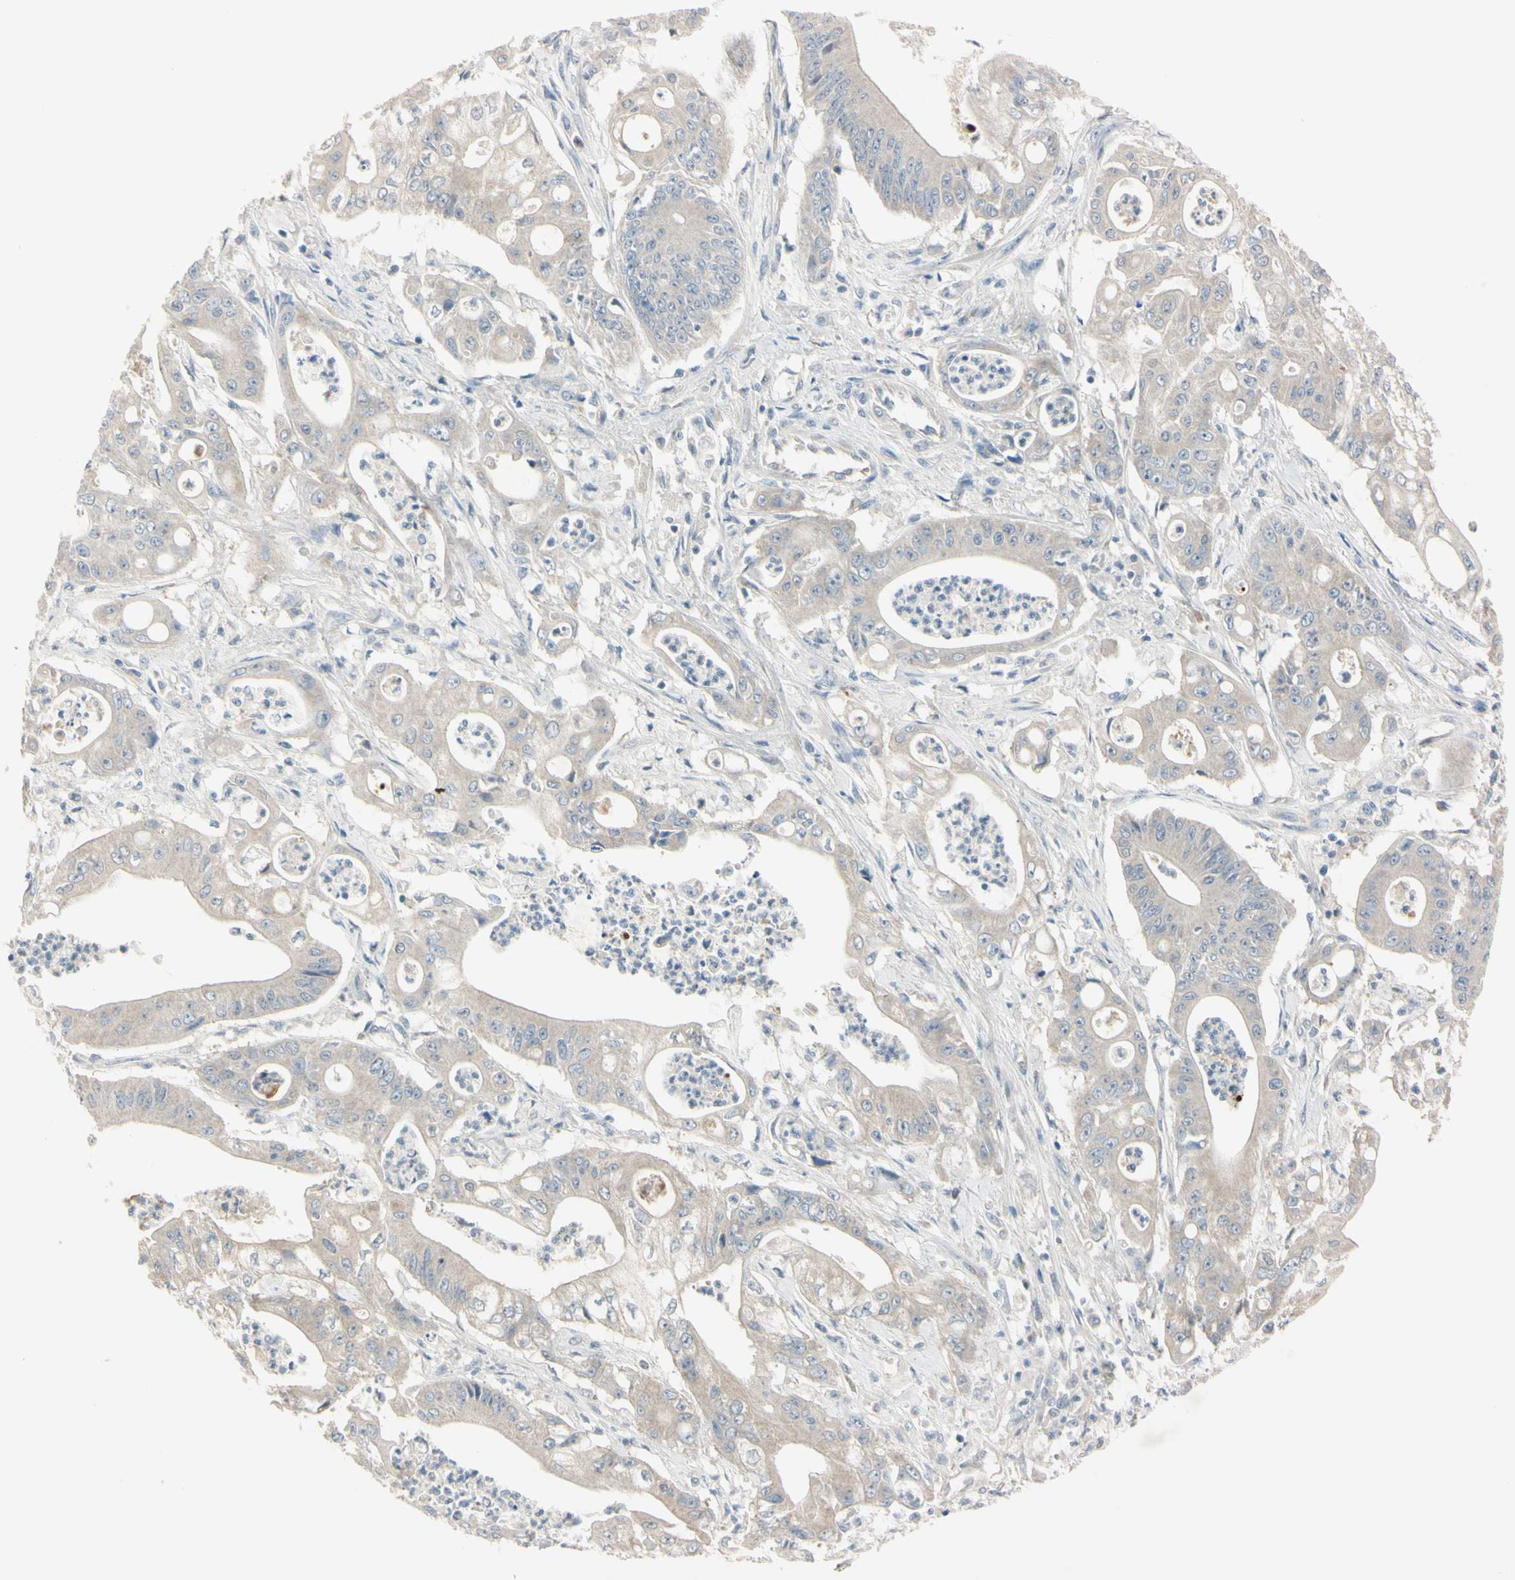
{"staining": {"intensity": "weak", "quantity": "25%-75%", "location": "cytoplasmic/membranous"}, "tissue": "pancreatic cancer", "cell_type": "Tumor cells", "image_type": "cancer", "snomed": [{"axis": "morphology", "description": "Normal tissue, NOS"}, {"axis": "topography", "description": "Lymph node"}], "caption": "This is an image of immunohistochemistry (IHC) staining of pancreatic cancer, which shows weak staining in the cytoplasmic/membranous of tumor cells.", "gene": "AATK", "patient": {"sex": "male", "age": 62}}